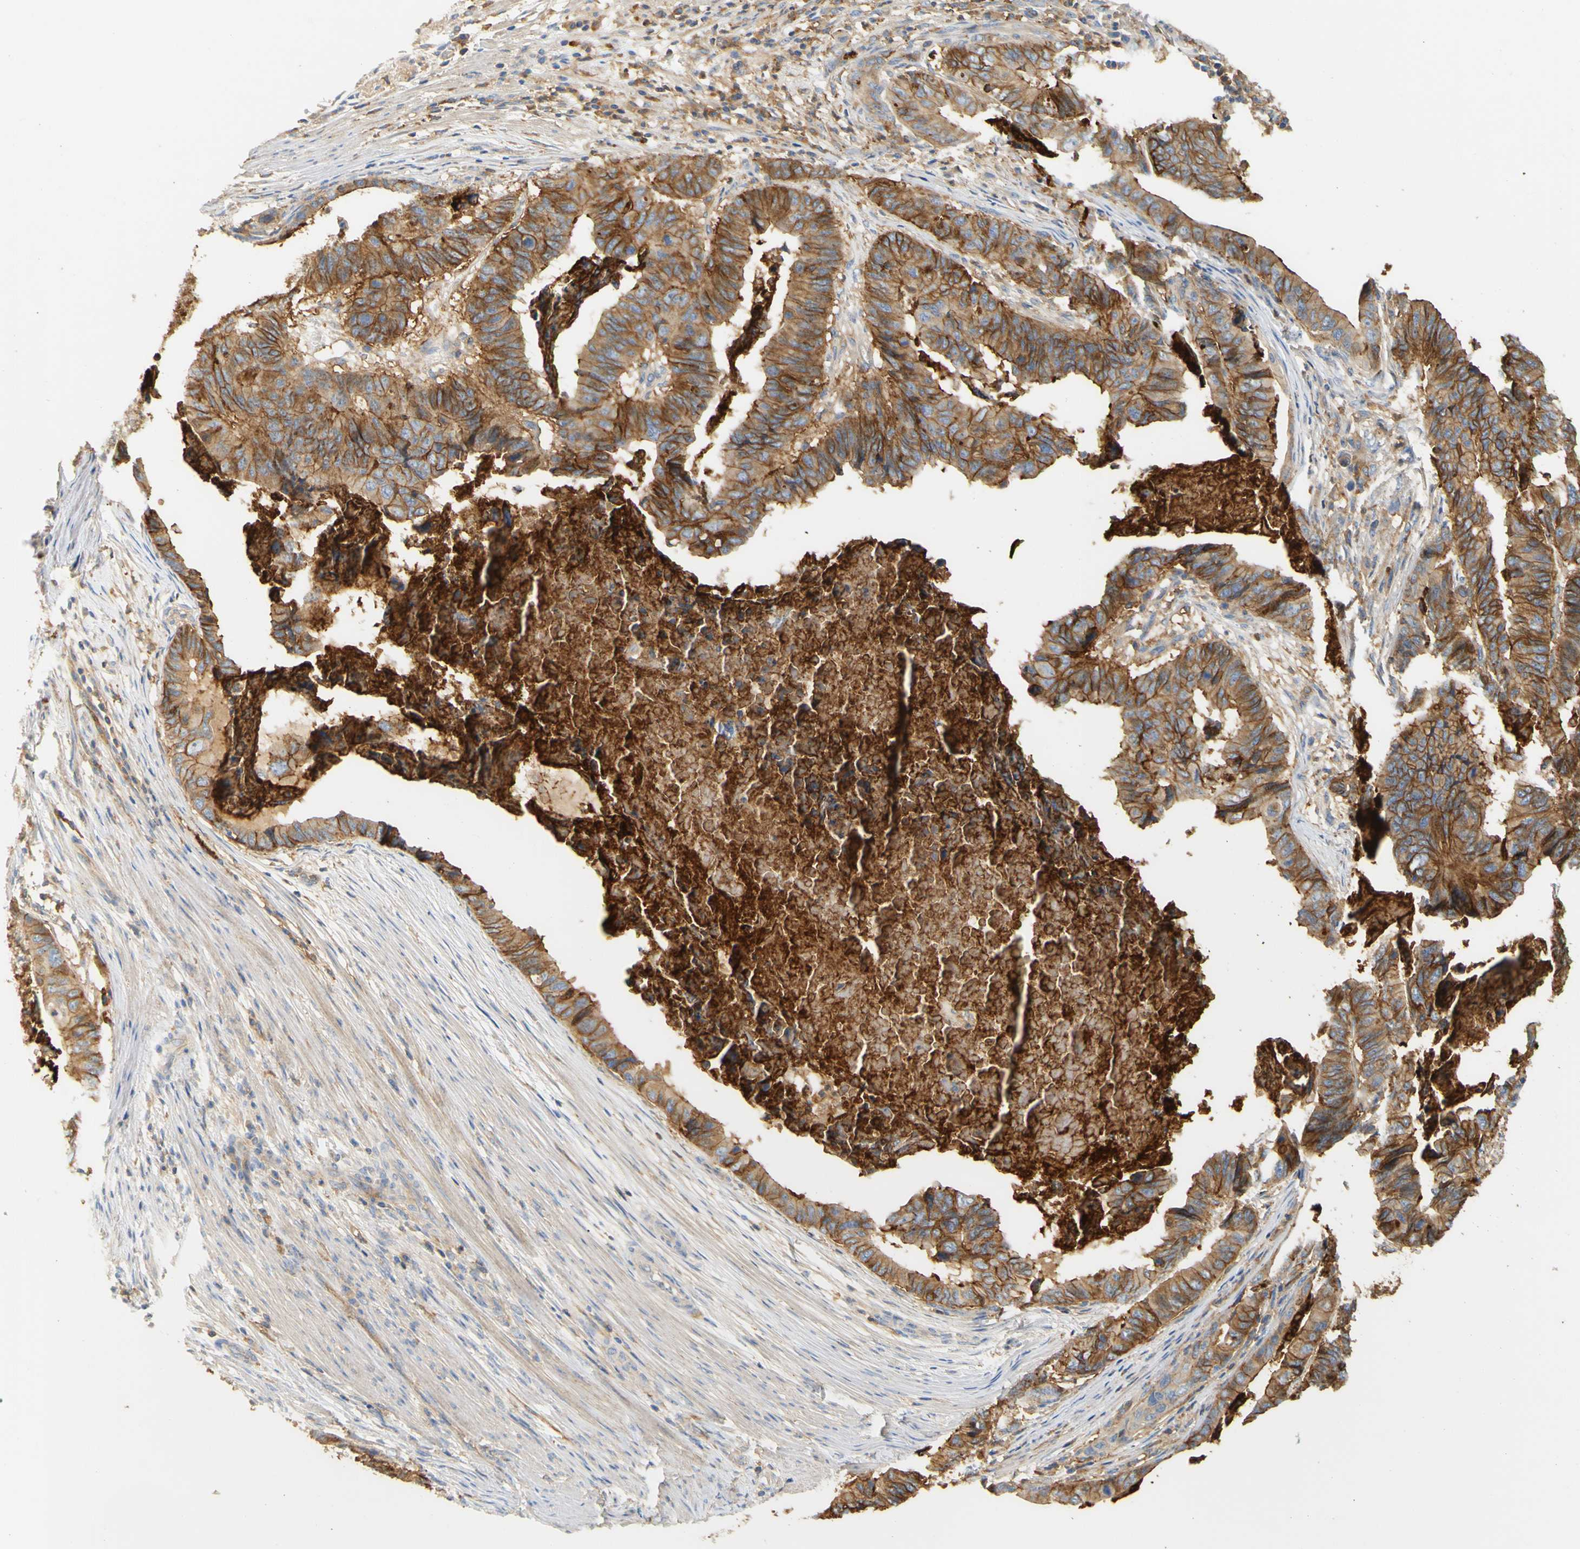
{"staining": {"intensity": "moderate", "quantity": ">75%", "location": "cytoplasmic/membranous"}, "tissue": "stomach cancer", "cell_type": "Tumor cells", "image_type": "cancer", "snomed": [{"axis": "morphology", "description": "Adenocarcinoma, NOS"}, {"axis": "topography", "description": "Stomach, lower"}], "caption": "IHC (DAB (3,3'-diaminobenzidine)) staining of human stomach cancer (adenocarcinoma) shows moderate cytoplasmic/membranous protein positivity in approximately >75% of tumor cells. (IHC, brightfield microscopy, high magnification).", "gene": "PCDH7", "patient": {"sex": "male", "age": 77}}